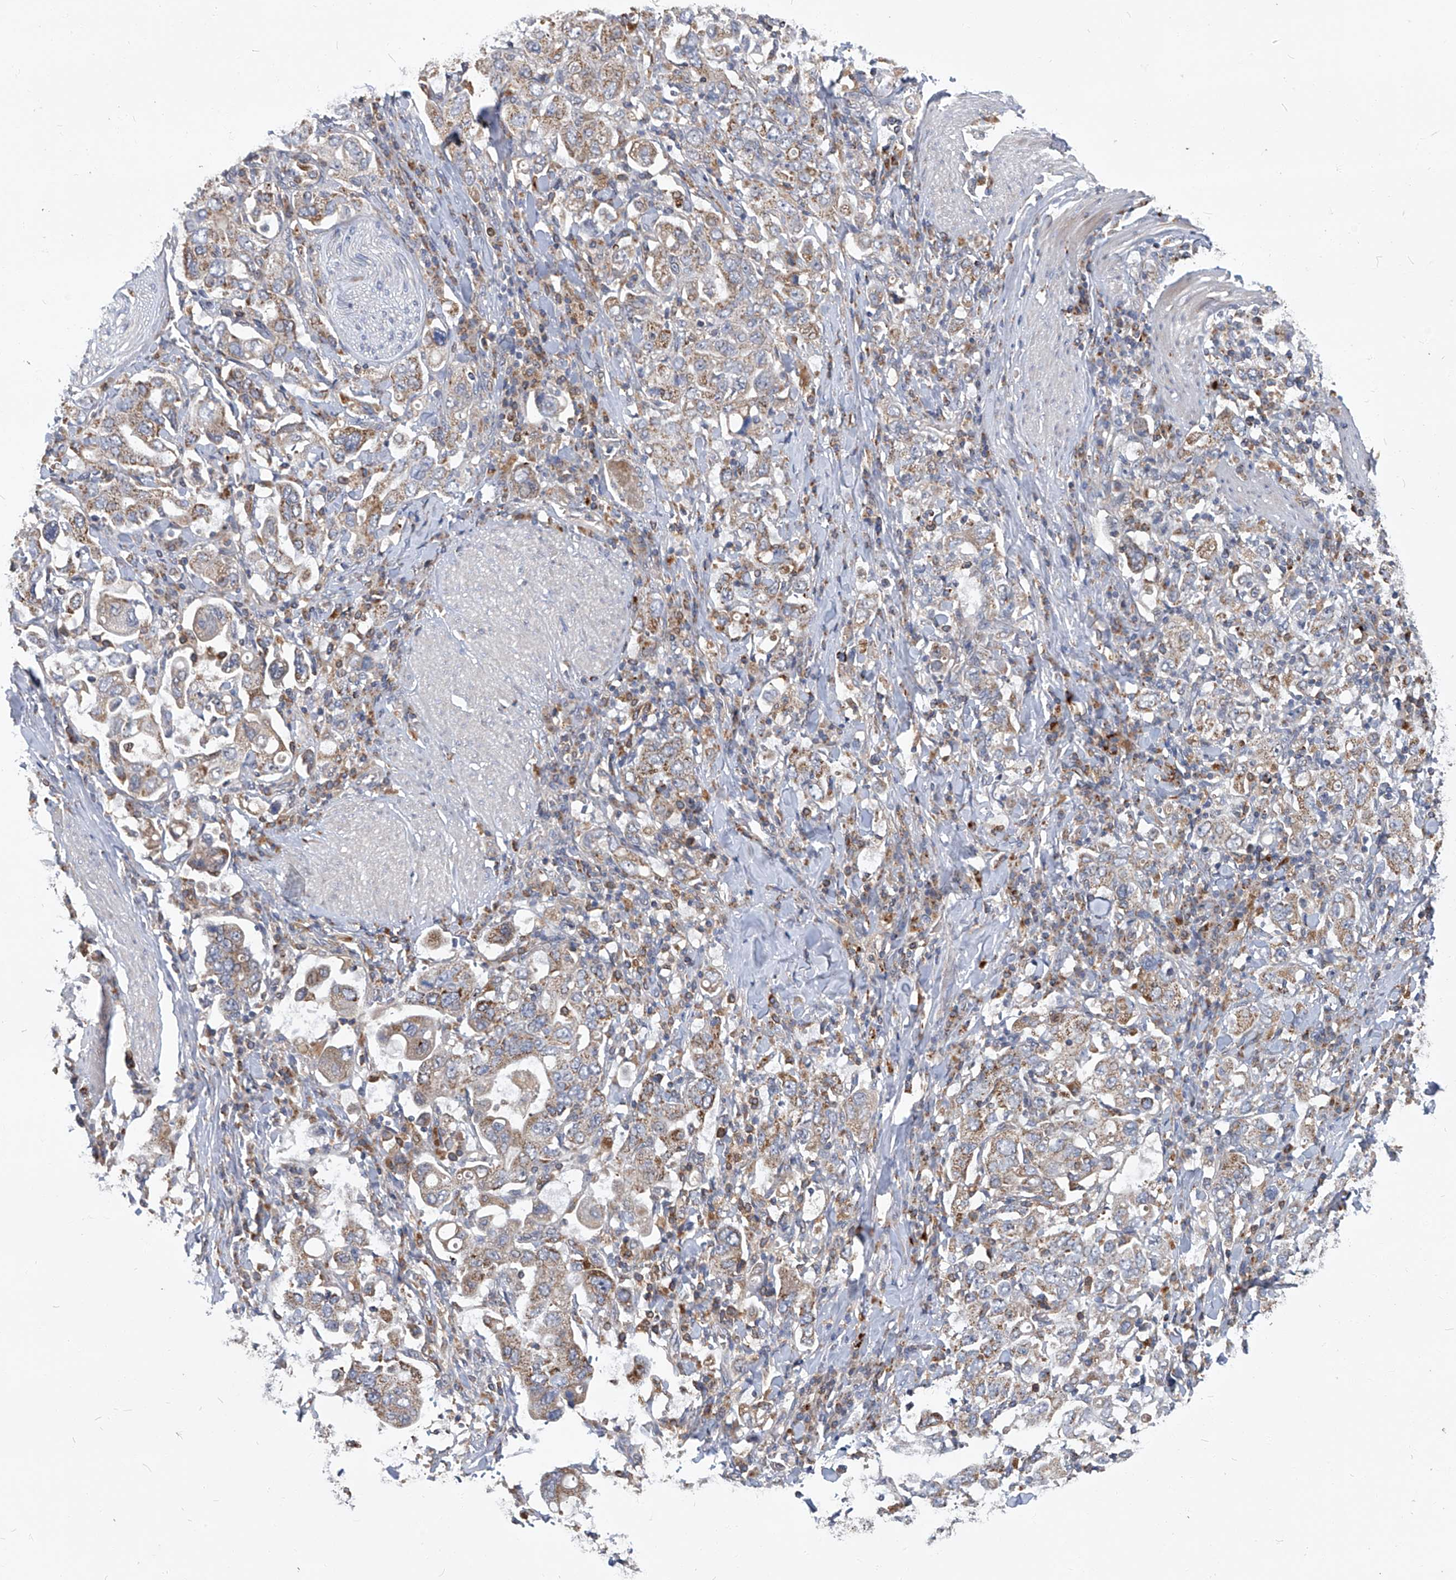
{"staining": {"intensity": "weak", "quantity": "25%-75%", "location": "cytoplasmic/membranous"}, "tissue": "stomach cancer", "cell_type": "Tumor cells", "image_type": "cancer", "snomed": [{"axis": "morphology", "description": "Adenocarcinoma, NOS"}, {"axis": "topography", "description": "Stomach, upper"}], "caption": "An image showing weak cytoplasmic/membranous staining in about 25%-75% of tumor cells in stomach cancer, as visualized by brown immunohistochemical staining.", "gene": "TNFRSF13B", "patient": {"sex": "male", "age": 62}}